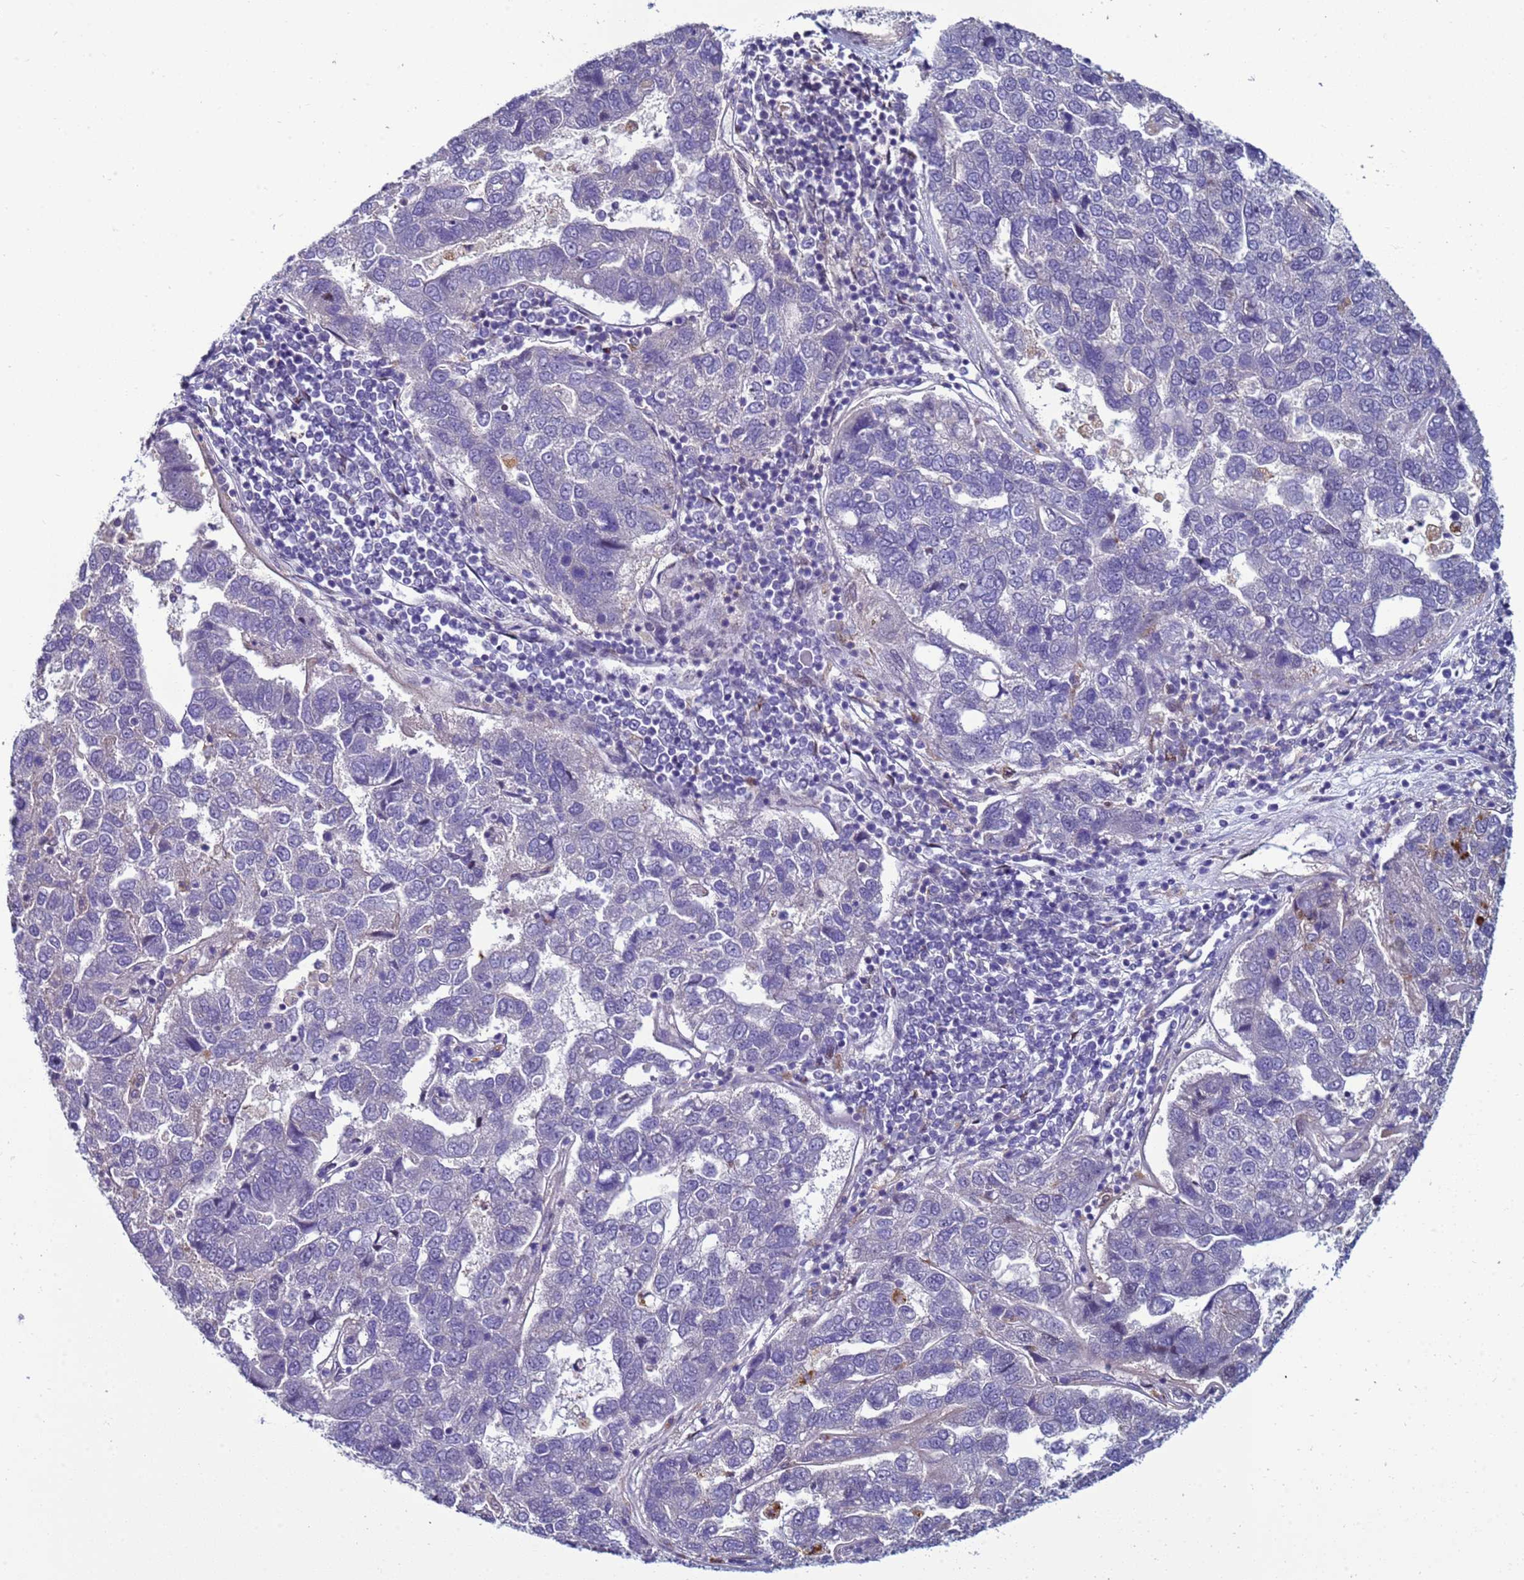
{"staining": {"intensity": "negative", "quantity": "none", "location": "none"}, "tissue": "pancreatic cancer", "cell_type": "Tumor cells", "image_type": "cancer", "snomed": [{"axis": "morphology", "description": "Adenocarcinoma, NOS"}, {"axis": "topography", "description": "Pancreas"}], "caption": "This micrograph is of adenocarcinoma (pancreatic) stained with IHC to label a protein in brown with the nuclei are counter-stained blue. There is no expression in tumor cells.", "gene": "NAT2", "patient": {"sex": "female", "age": 61}}